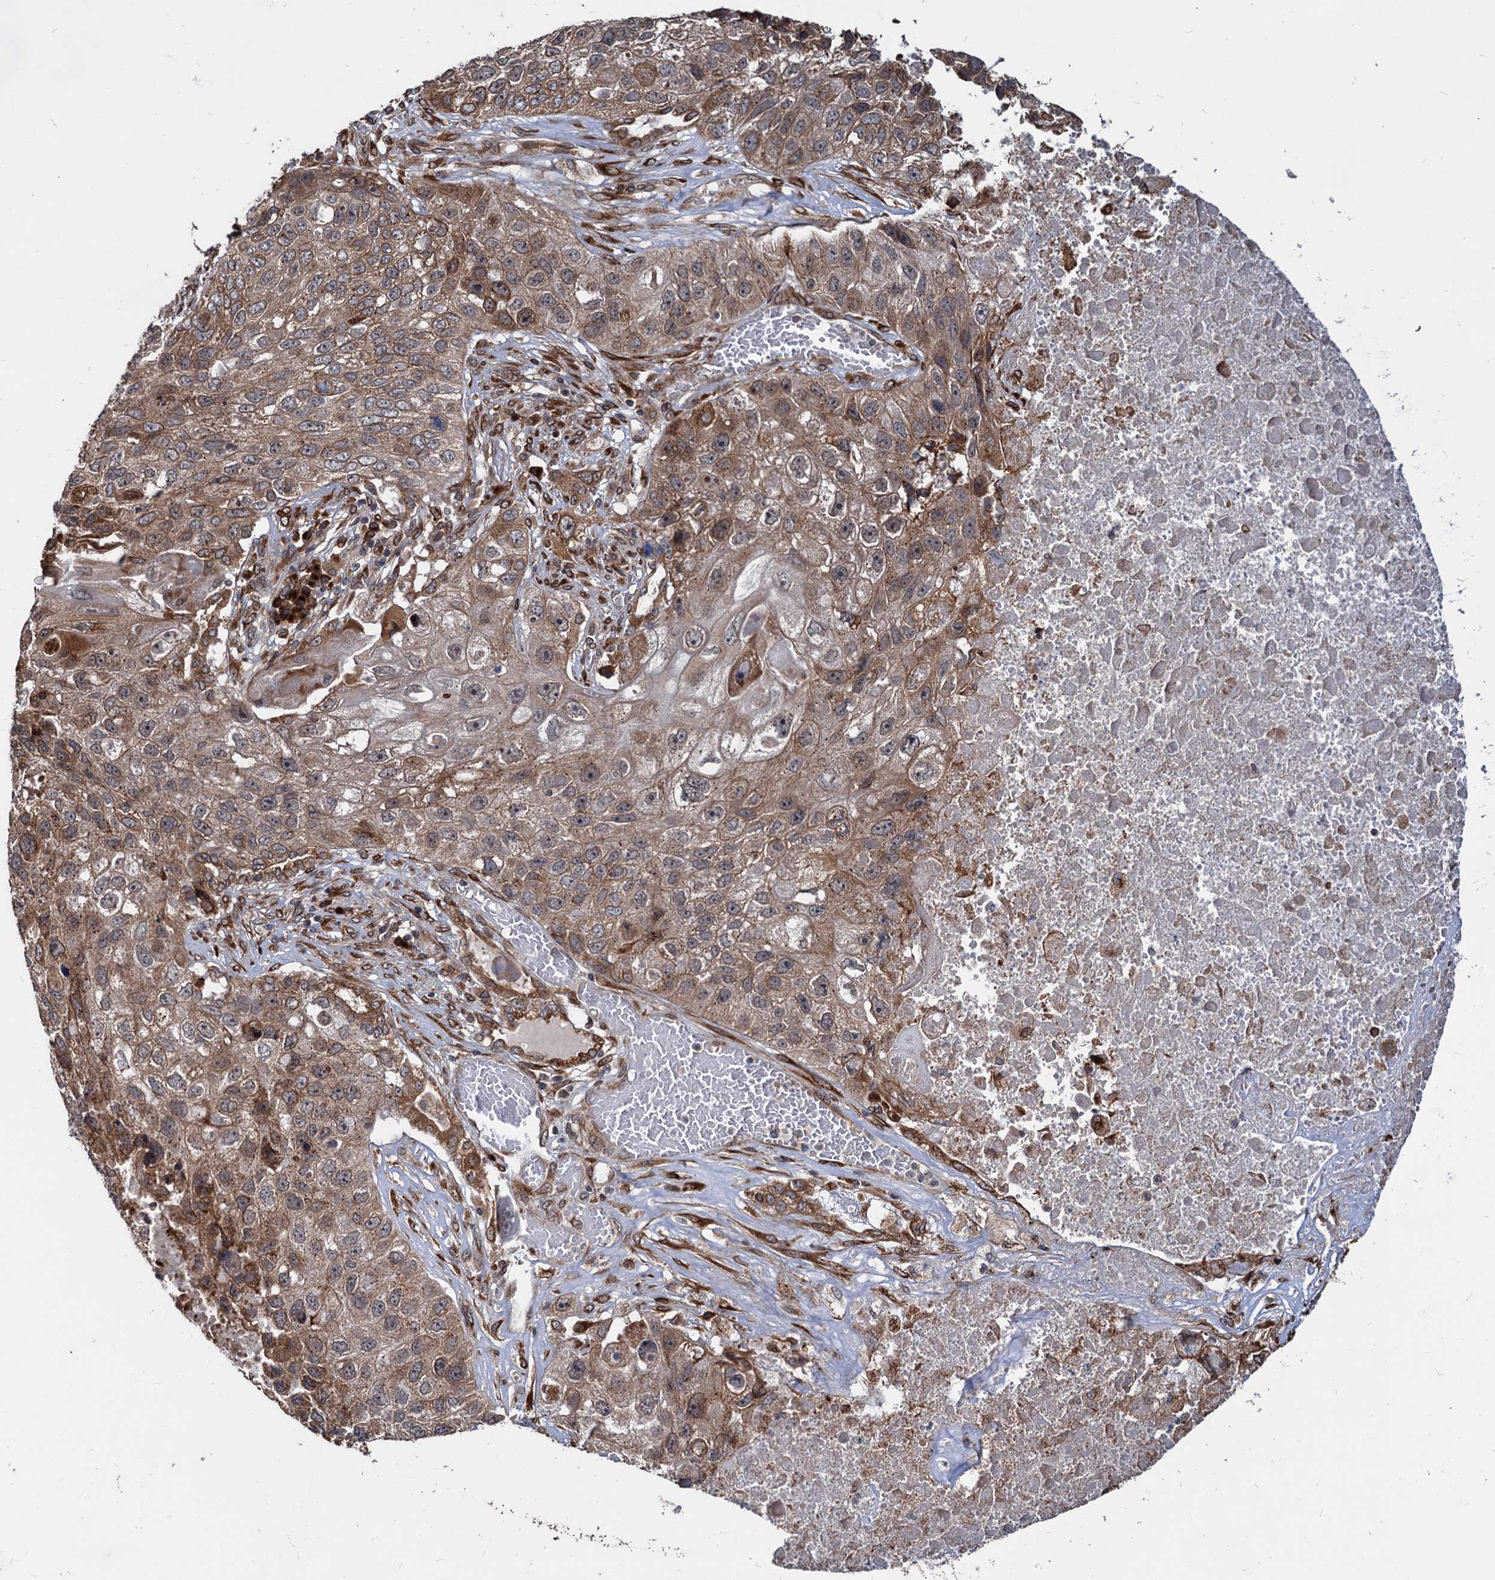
{"staining": {"intensity": "moderate", "quantity": ">75%", "location": "cytoplasmic/membranous"}, "tissue": "lung cancer", "cell_type": "Tumor cells", "image_type": "cancer", "snomed": [{"axis": "morphology", "description": "Squamous cell carcinoma, NOS"}, {"axis": "topography", "description": "Lung"}], "caption": "A high-resolution histopathology image shows immunohistochemistry (IHC) staining of lung cancer, which demonstrates moderate cytoplasmic/membranous expression in approximately >75% of tumor cells.", "gene": "SAAL1", "patient": {"sex": "male", "age": 61}}